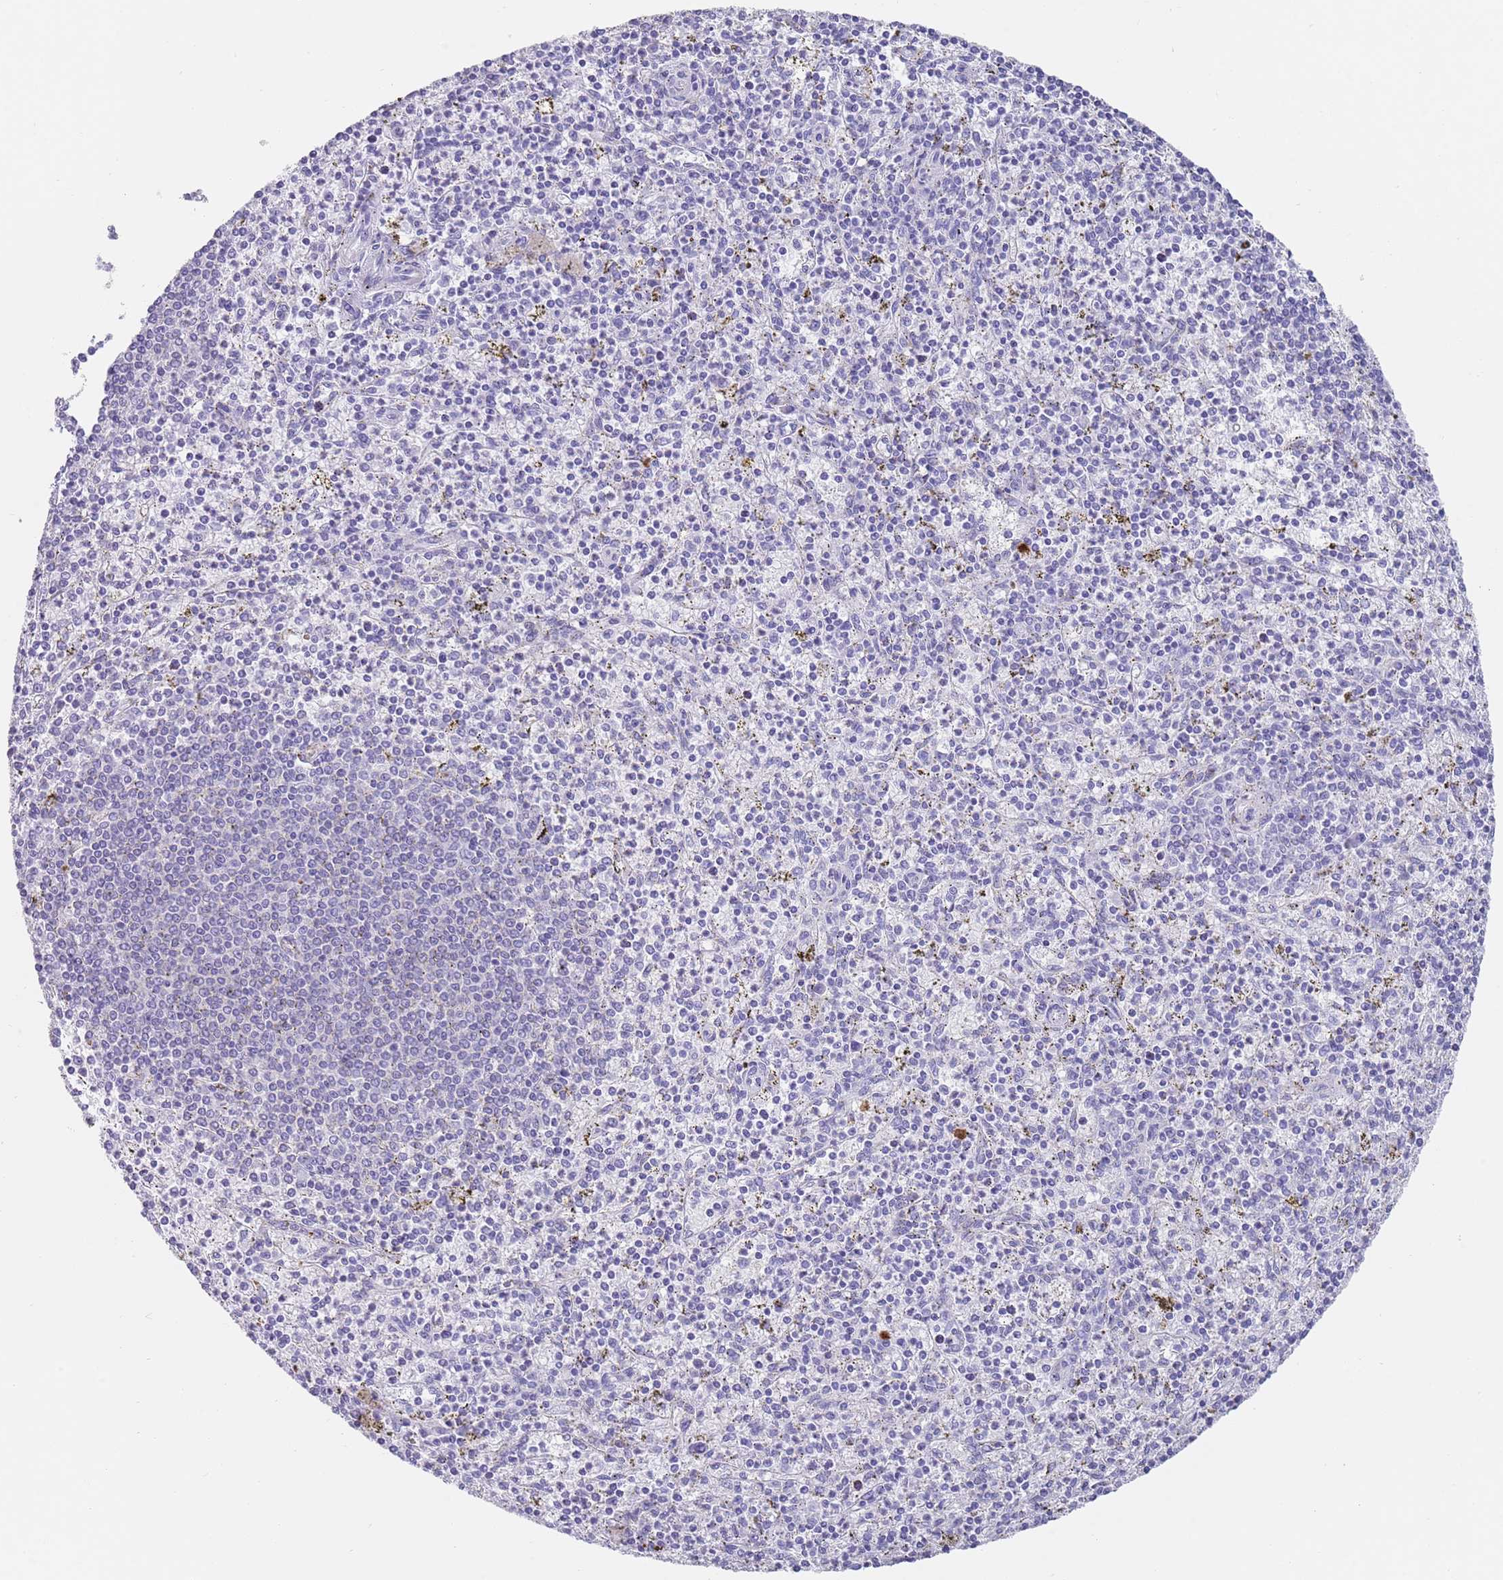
{"staining": {"intensity": "negative", "quantity": "none", "location": "none"}, "tissue": "spleen", "cell_type": "Cells in red pulp", "image_type": "normal", "snomed": [{"axis": "morphology", "description": "Normal tissue, NOS"}, {"axis": "topography", "description": "Spleen"}], "caption": "Immunohistochemistry (IHC) of normal human spleen exhibits no positivity in cells in red pulp.", "gene": "MYADML2", "patient": {"sex": "male", "age": 72}}